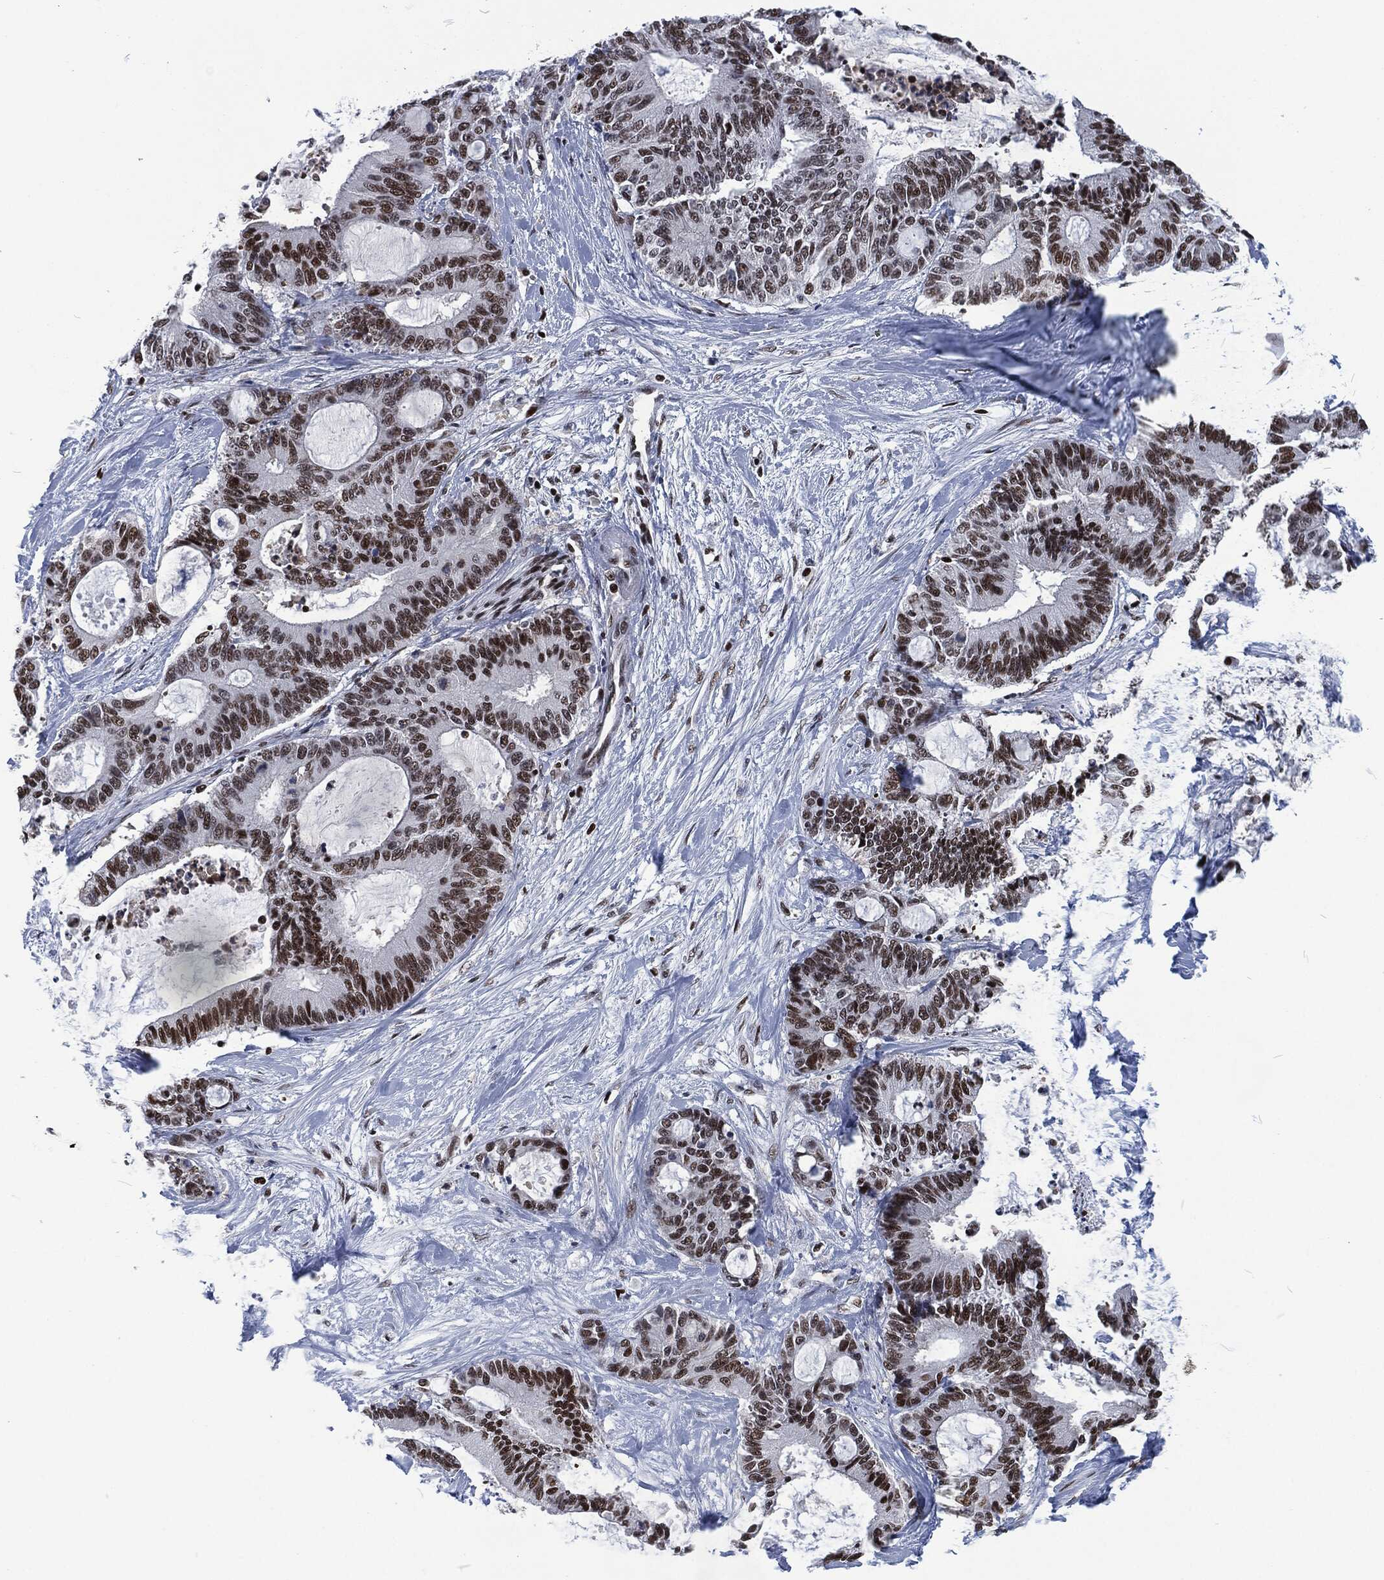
{"staining": {"intensity": "strong", "quantity": "25%-75%", "location": "nuclear"}, "tissue": "liver cancer", "cell_type": "Tumor cells", "image_type": "cancer", "snomed": [{"axis": "morphology", "description": "Cholangiocarcinoma"}, {"axis": "topography", "description": "Liver"}], "caption": "Human liver cancer (cholangiocarcinoma) stained with a protein marker displays strong staining in tumor cells.", "gene": "DCPS", "patient": {"sex": "female", "age": 73}}